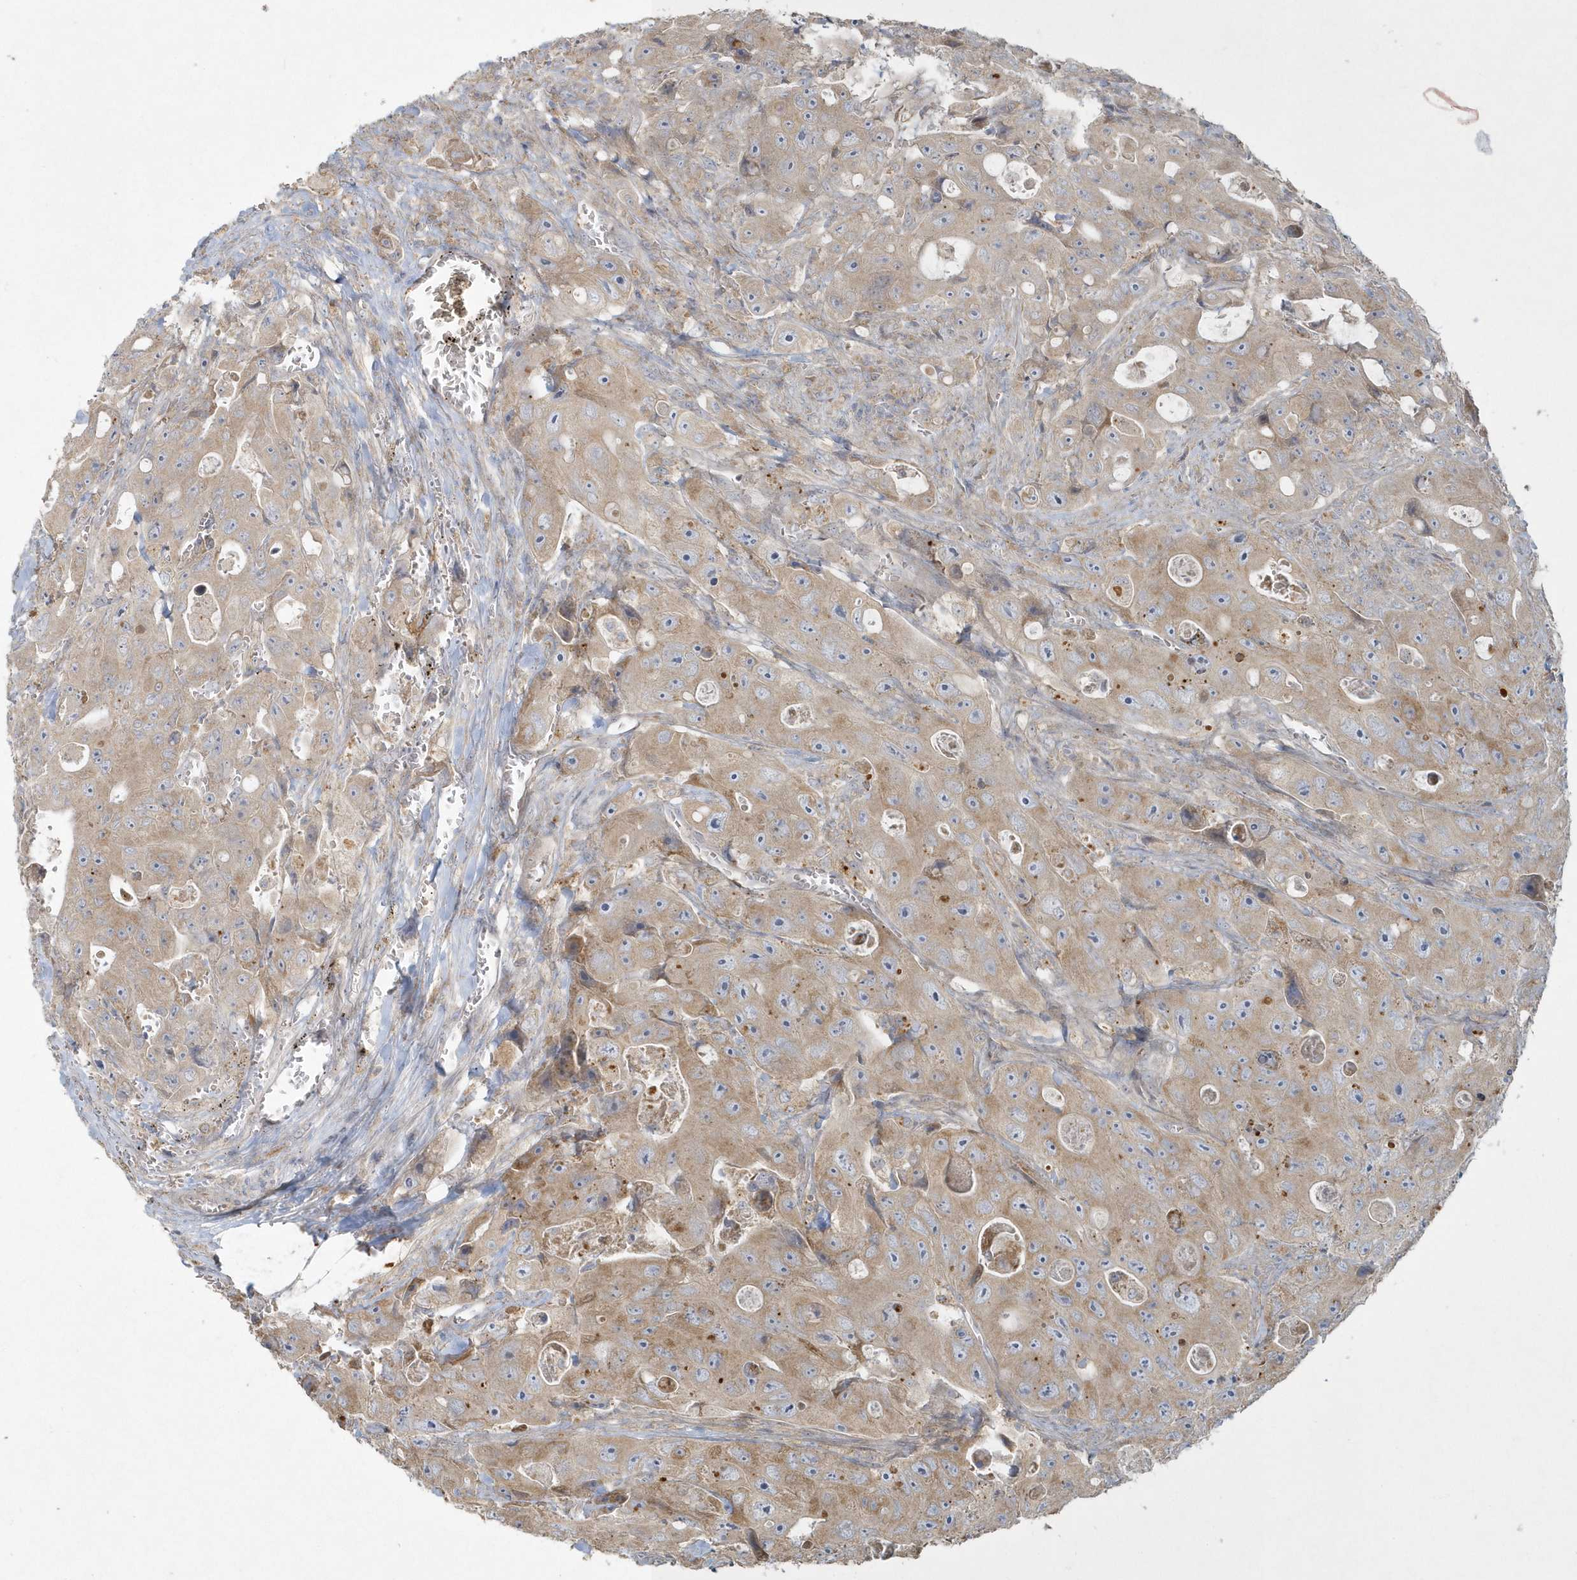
{"staining": {"intensity": "moderate", "quantity": ">75%", "location": "cytoplasmic/membranous"}, "tissue": "colorectal cancer", "cell_type": "Tumor cells", "image_type": "cancer", "snomed": [{"axis": "morphology", "description": "Adenocarcinoma, NOS"}, {"axis": "topography", "description": "Colon"}], "caption": "DAB (3,3'-diaminobenzidine) immunohistochemical staining of adenocarcinoma (colorectal) shows moderate cytoplasmic/membranous protein positivity in approximately >75% of tumor cells.", "gene": "BLTP3A", "patient": {"sex": "female", "age": 46}}